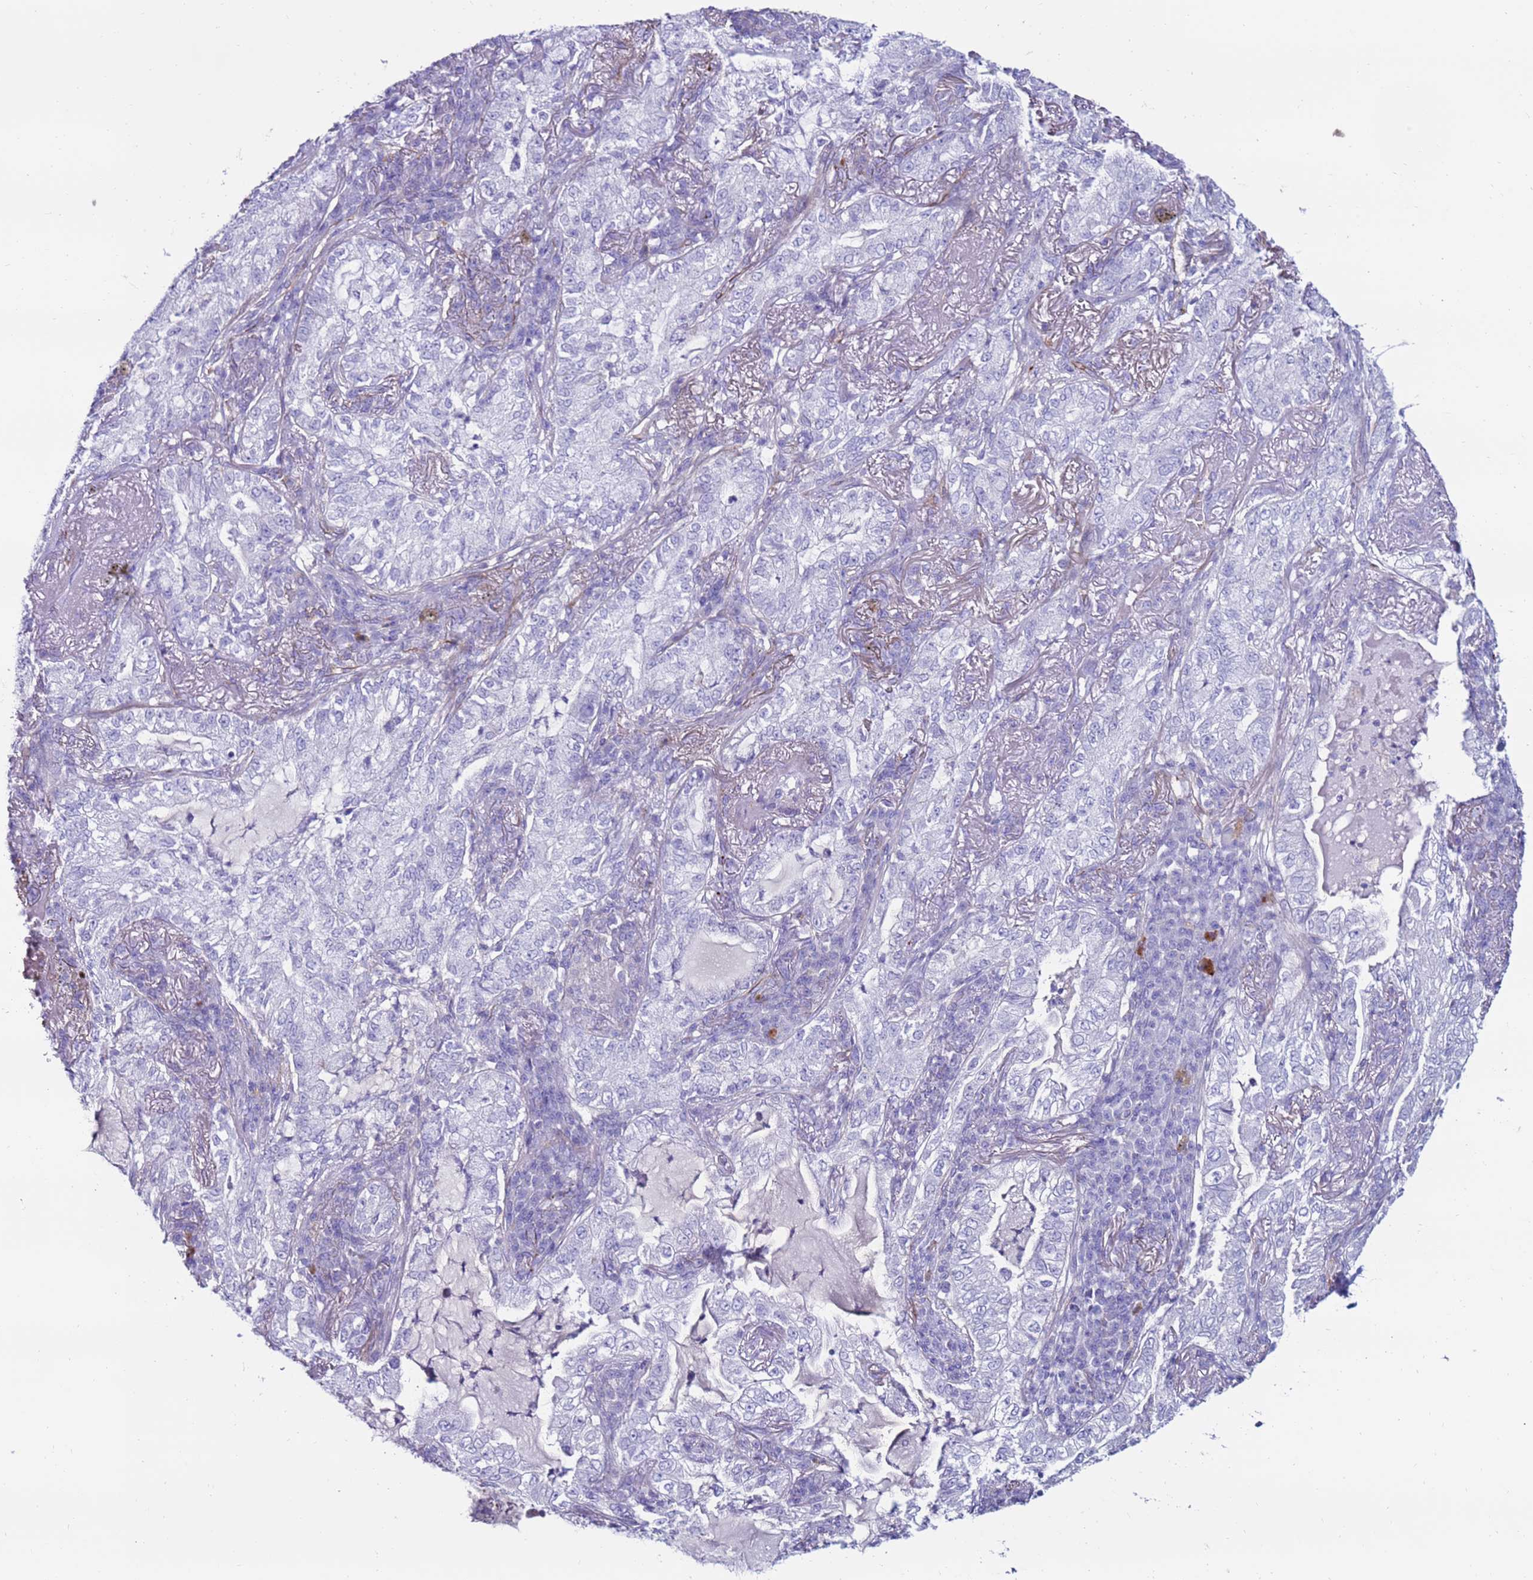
{"staining": {"intensity": "negative", "quantity": "none", "location": "none"}, "tissue": "lung cancer", "cell_type": "Tumor cells", "image_type": "cancer", "snomed": [{"axis": "morphology", "description": "Adenocarcinoma, NOS"}, {"axis": "topography", "description": "Lung"}], "caption": "High magnification brightfield microscopy of lung adenocarcinoma stained with DAB (3,3'-diaminobenzidine) (brown) and counterstained with hematoxylin (blue): tumor cells show no significant expression.", "gene": "CLEC4M", "patient": {"sex": "female", "age": 73}}